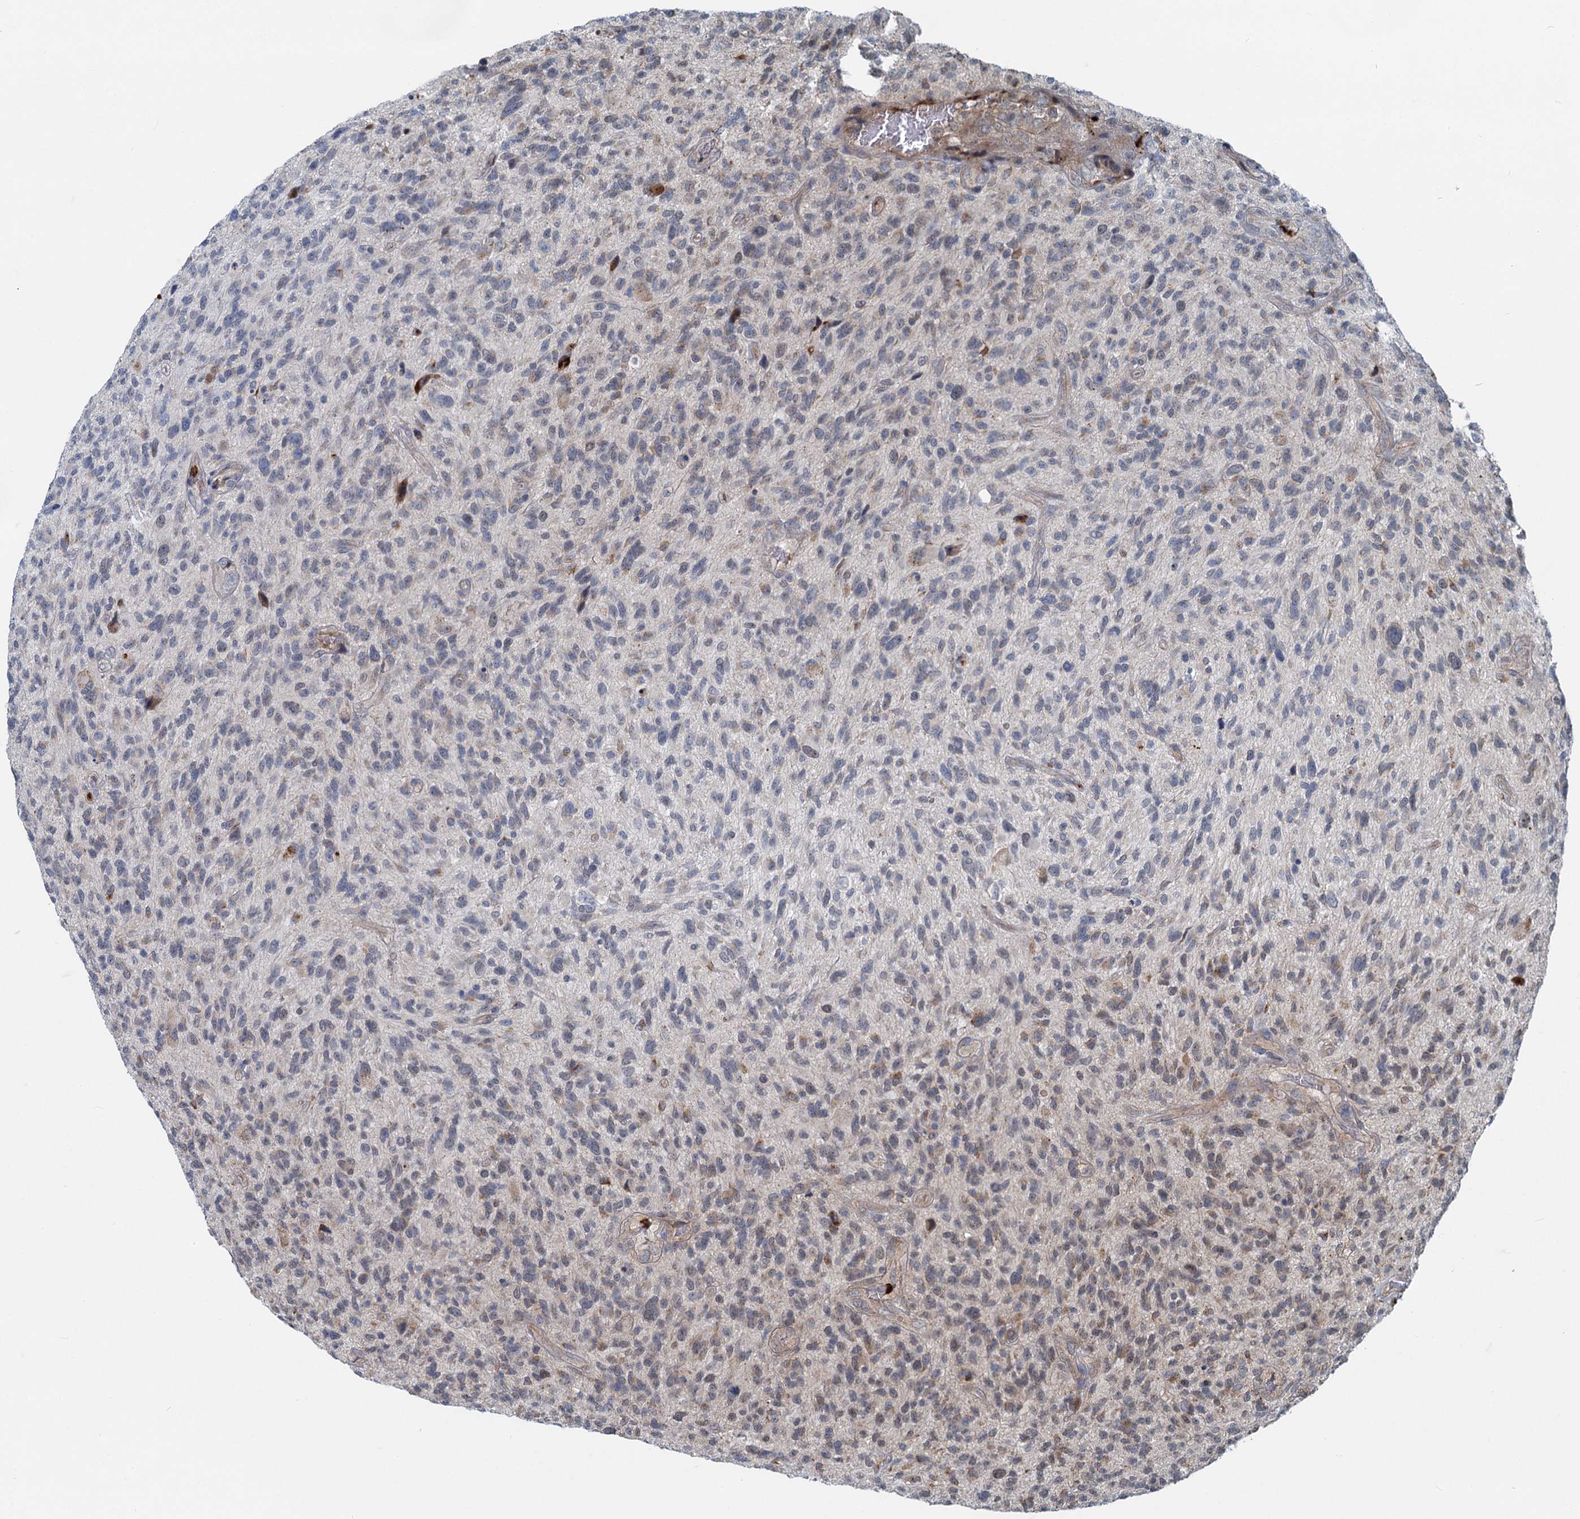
{"staining": {"intensity": "moderate", "quantity": "<25%", "location": "cytoplasmic/membranous"}, "tissue": "glioma", "cell_type": "Tumor cells", "image_type": "cancer", "snomed": [{"axis": "morphology", "description": "Glioma, malignant, High grade"}, {"axis": "topography", "description": "Brain"}], "caption": "Tumor cells show low levels of moderate cytoplasmic/membranous positivity in about <25% of cells in human high-grade glioma (malignant).", "gene": "ADCY2", "patient": {"sex": "male", "age": 47}}